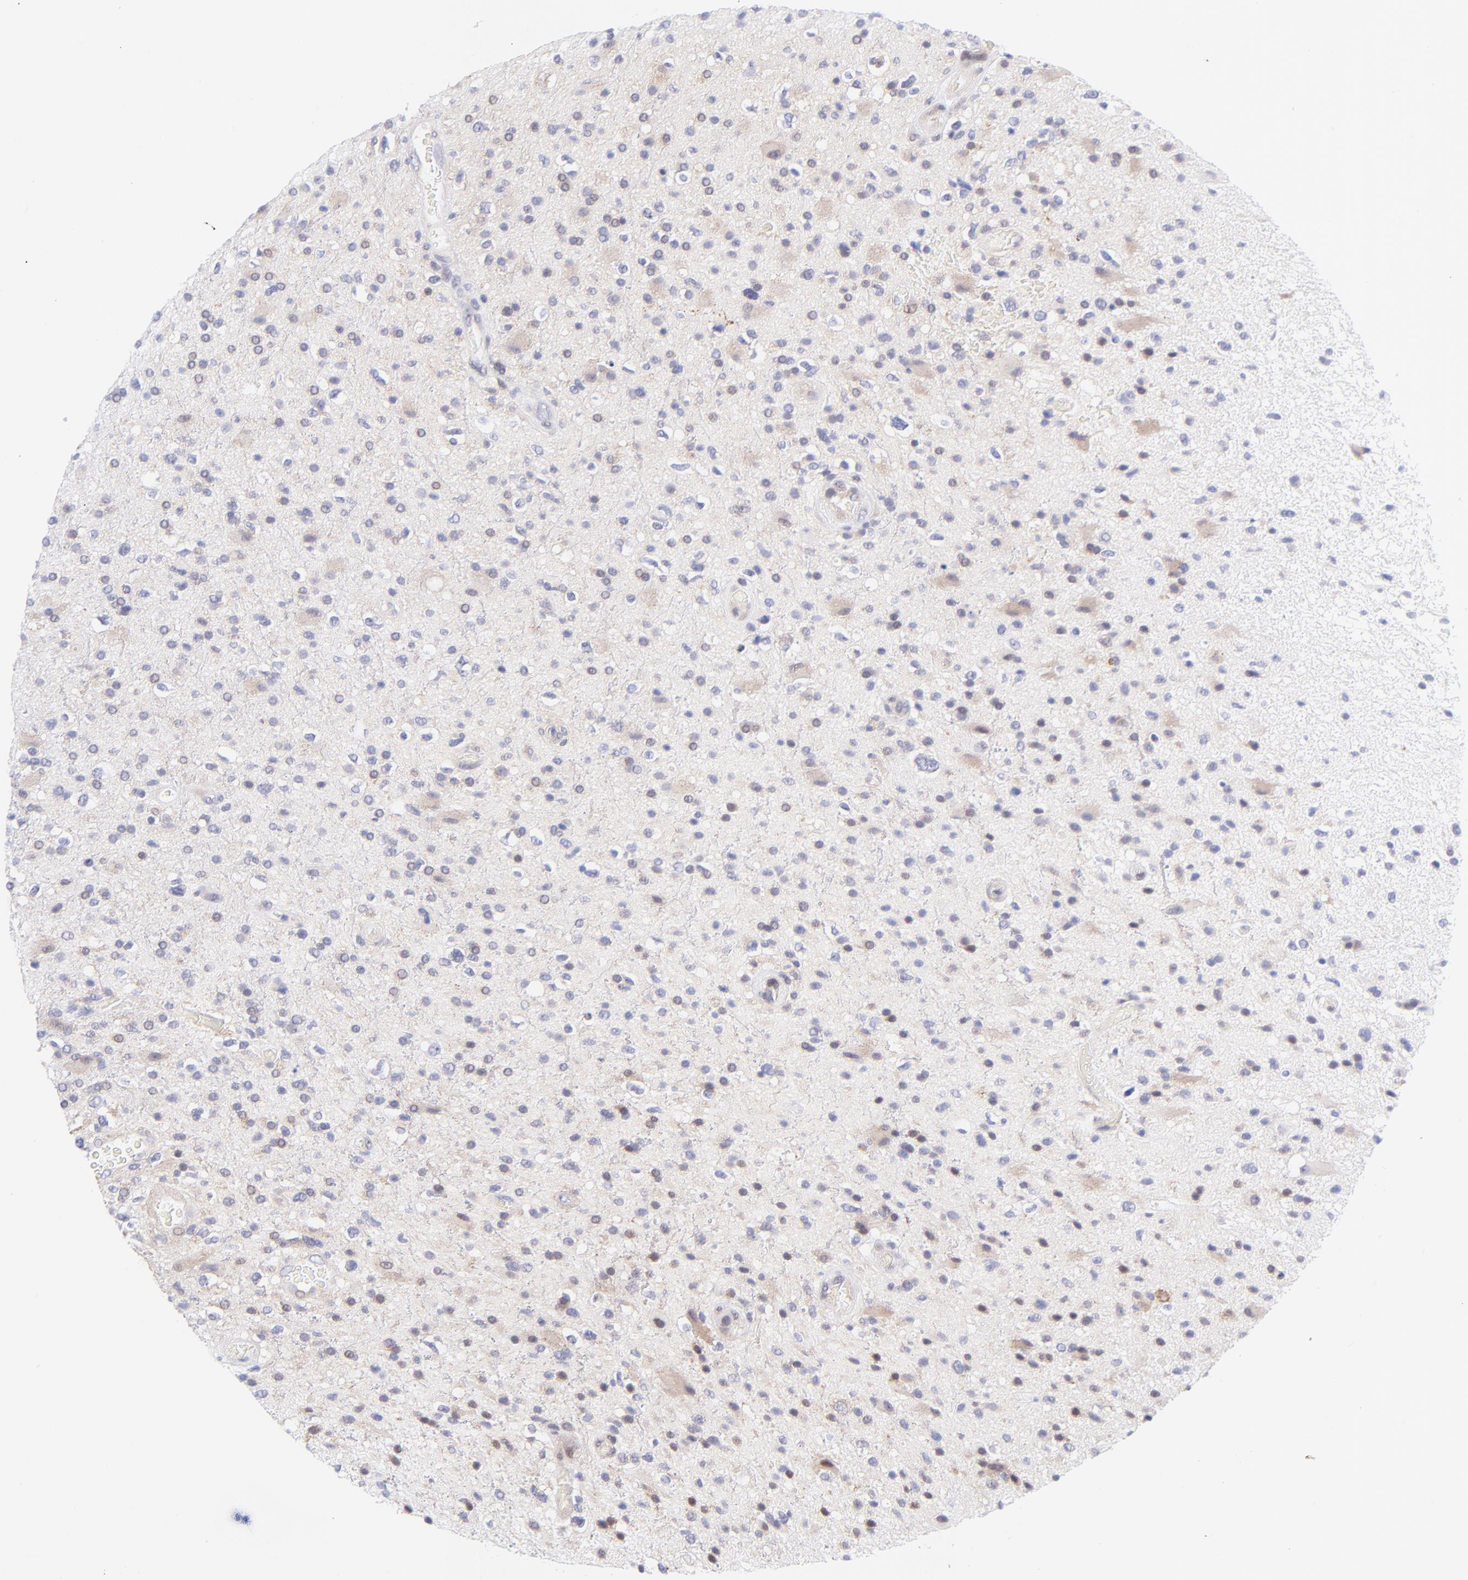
{"staining": {"intensity": "weak", "quantity": "<25%", "location": "nuclear"}, "tissue": "glioma", "cell_type": "Tumor cells", "image_type": "cancer", "snomed": [{"axis": "morphology", "description": "Glioma, malignant, High grade"}, {"axis": "topography", "description": "Brain"}], "caption": "IHC micrograph of high-grade glioma (malignant) stained for a protein (brown), which displays no staining in tumor cells. The staining was performed using DAB to visualize the protein expression in brown, while the nuclei were stained in blue with hematoxylin (Magnification: 20x).", "gene": "PBDC1", "patient": {"sex": "male", "age": 33}}